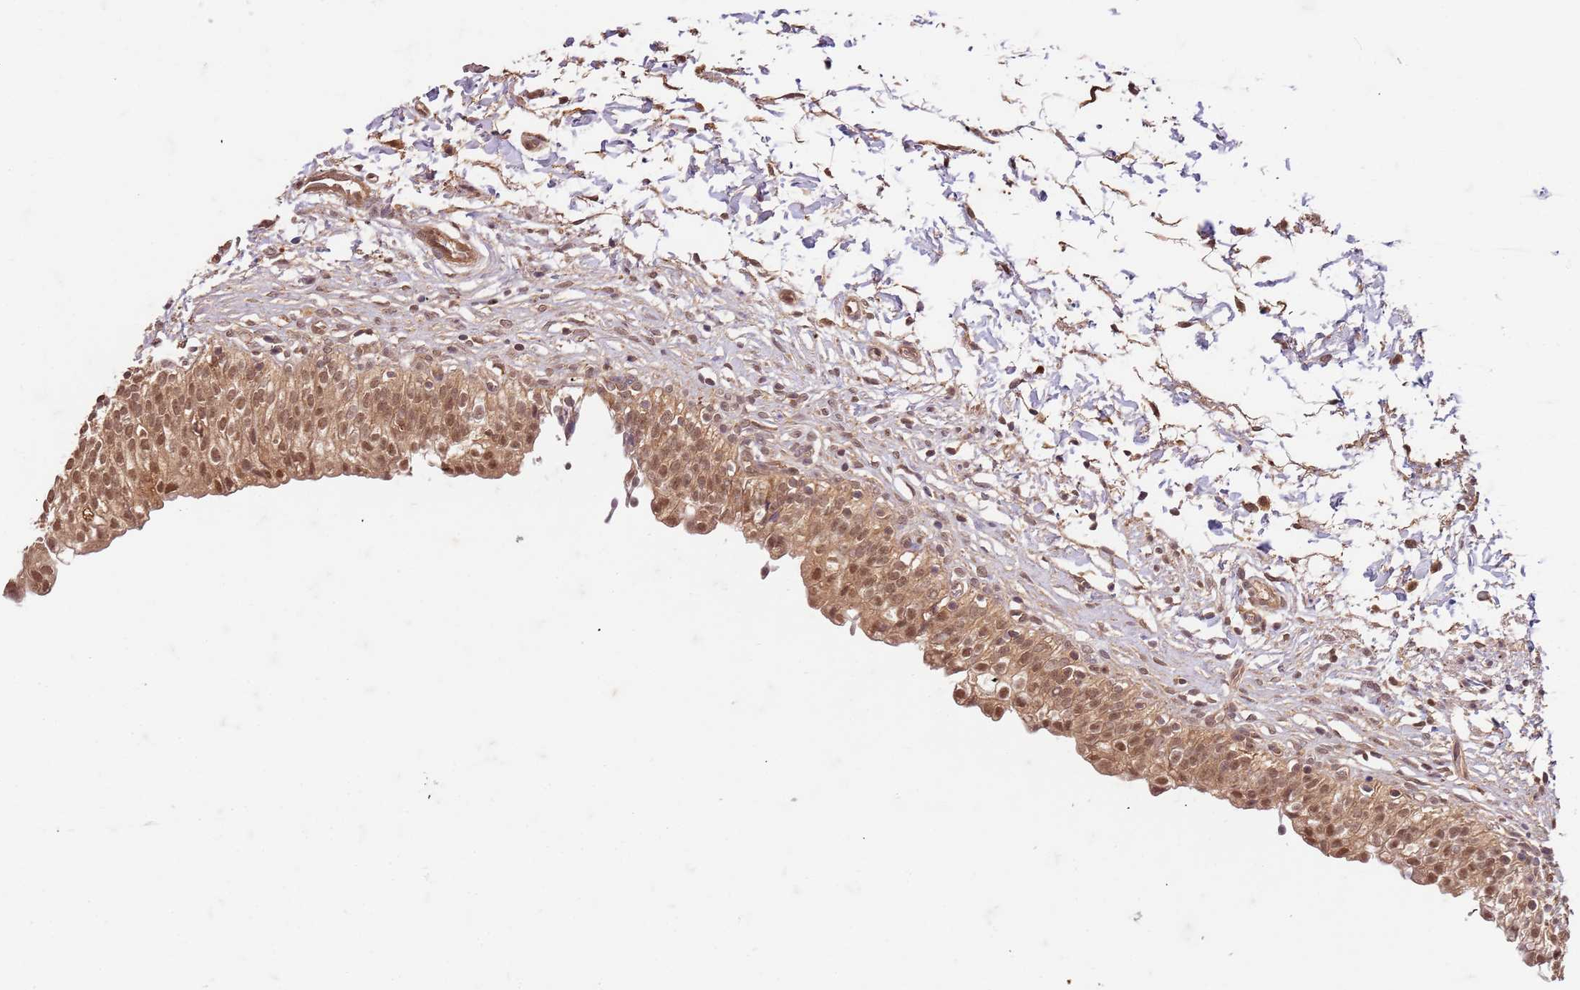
{"staining": {"intensity": "moderate", "quantity": ">75%", "location": "cytoplasmic/membranous,nuclear"}, "tissue": "urinary bladder", "cell_type": "Urothelial cells", "image_type": "normal", "snomed": [{"axis": "morphology", "description": "Normal tissue, NOS"}, {"axis": "topography", "description": "Urinary bladder"}], "caption": "This photomicrograph displays normal urinary bladder stained with immunohistochemistry (IHC) to label a protein in brown. The cytoplasmic/membranous,nuclear of urothelial cells show moderate positivity for the protein. Nuclei are counter-stained blue.", "gene": "UBE3A", "patient": {"sex": "male", "age": 55}}